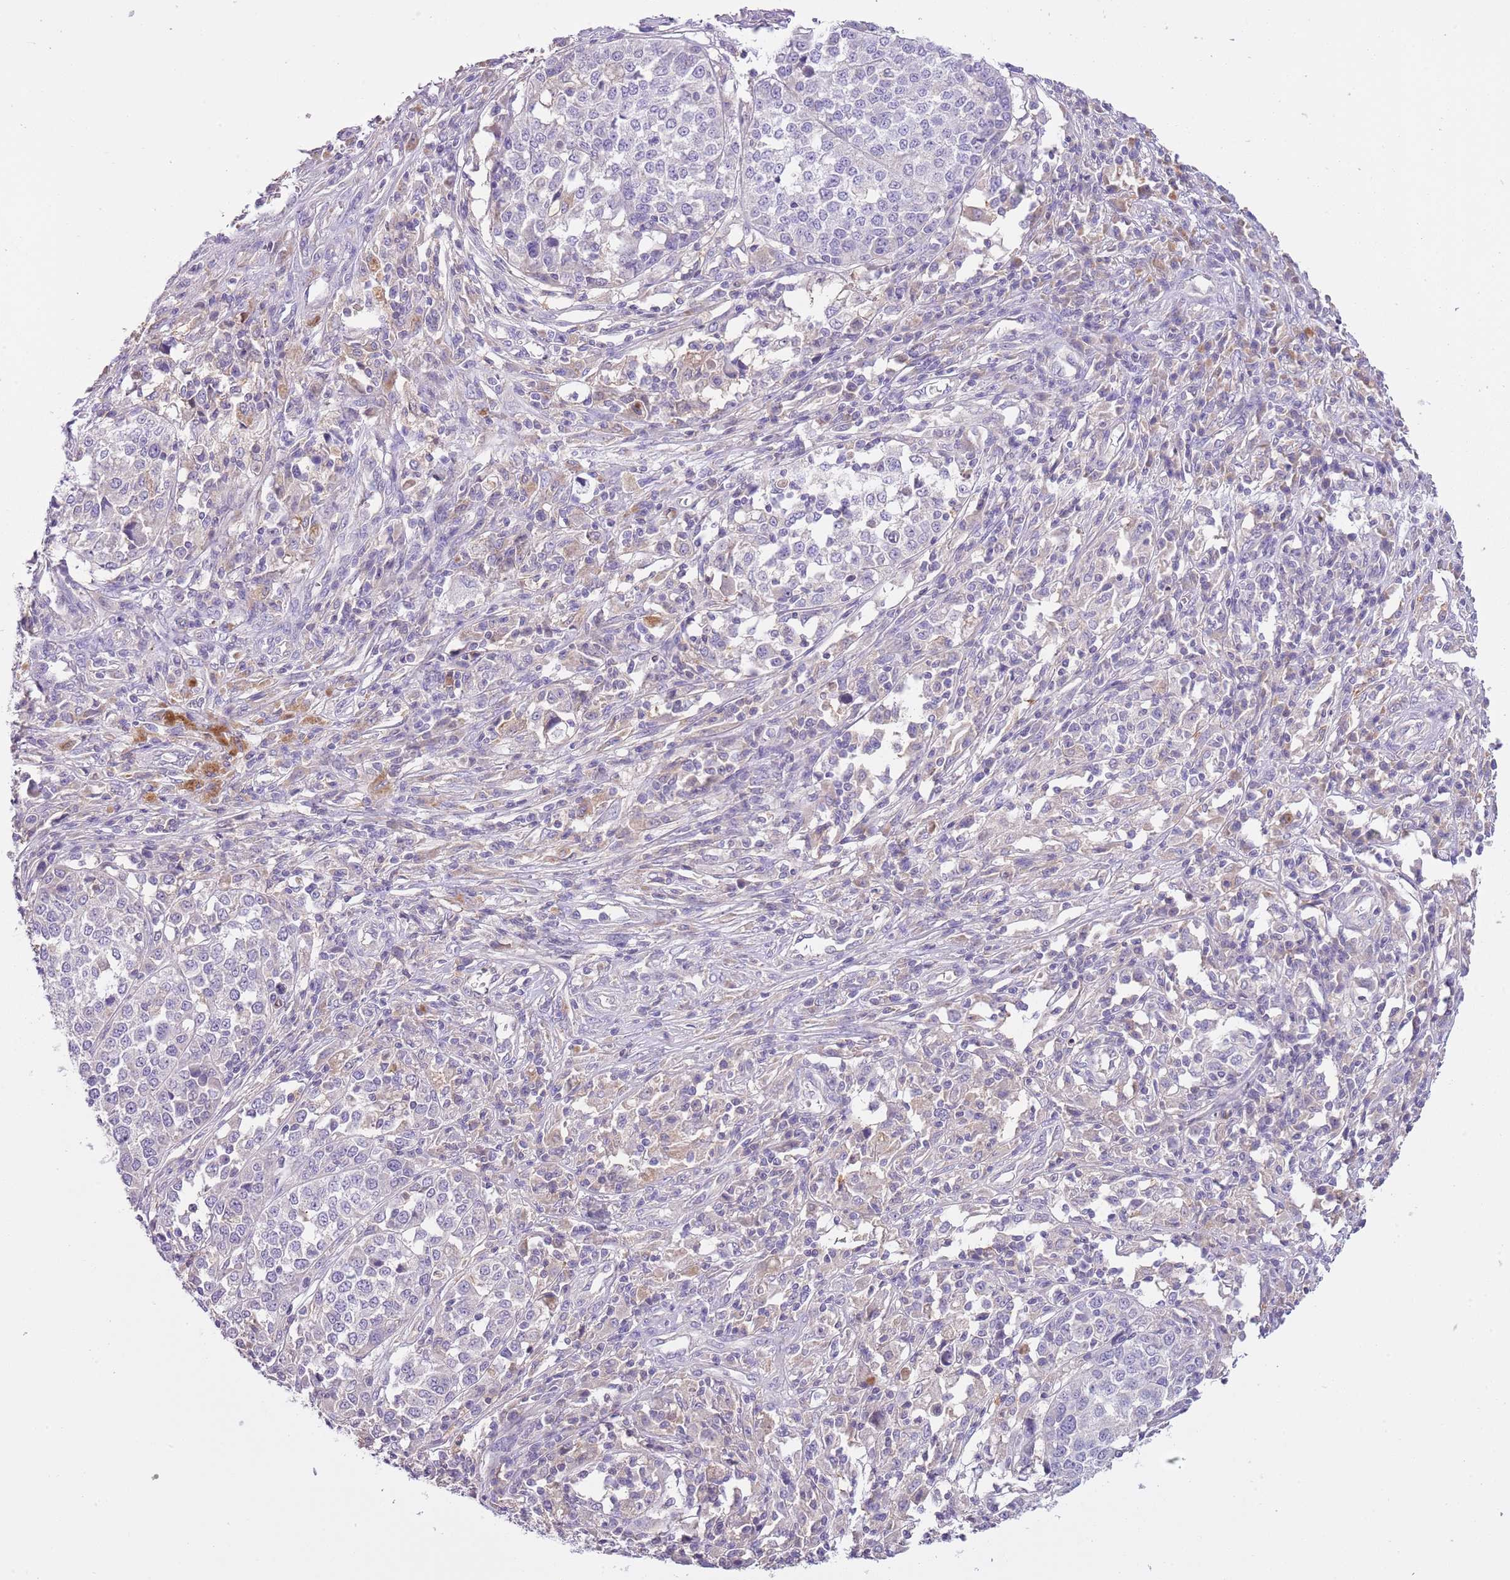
{"staining": {"intensity": "negative", "quantity": "none", "location": "none"}, "tissue": "melanoma", "cell_type": "Tumor cells", "image_type": "cancer", "snomed": [{"axis": "morphology", "description": "Malignant melanoma, Metastatic site"}, {"axis": "topography", "description": "Lymph node"}], "caption": "Melanoma was stained to show a protein in brown. There is no significant expression in tumor cells. (DAB (3,3'-diaminobenzidine) IHC with hematoxylin counter stain).", "gene": "HES3", "patient": {"sex": "male", "age": 44}}